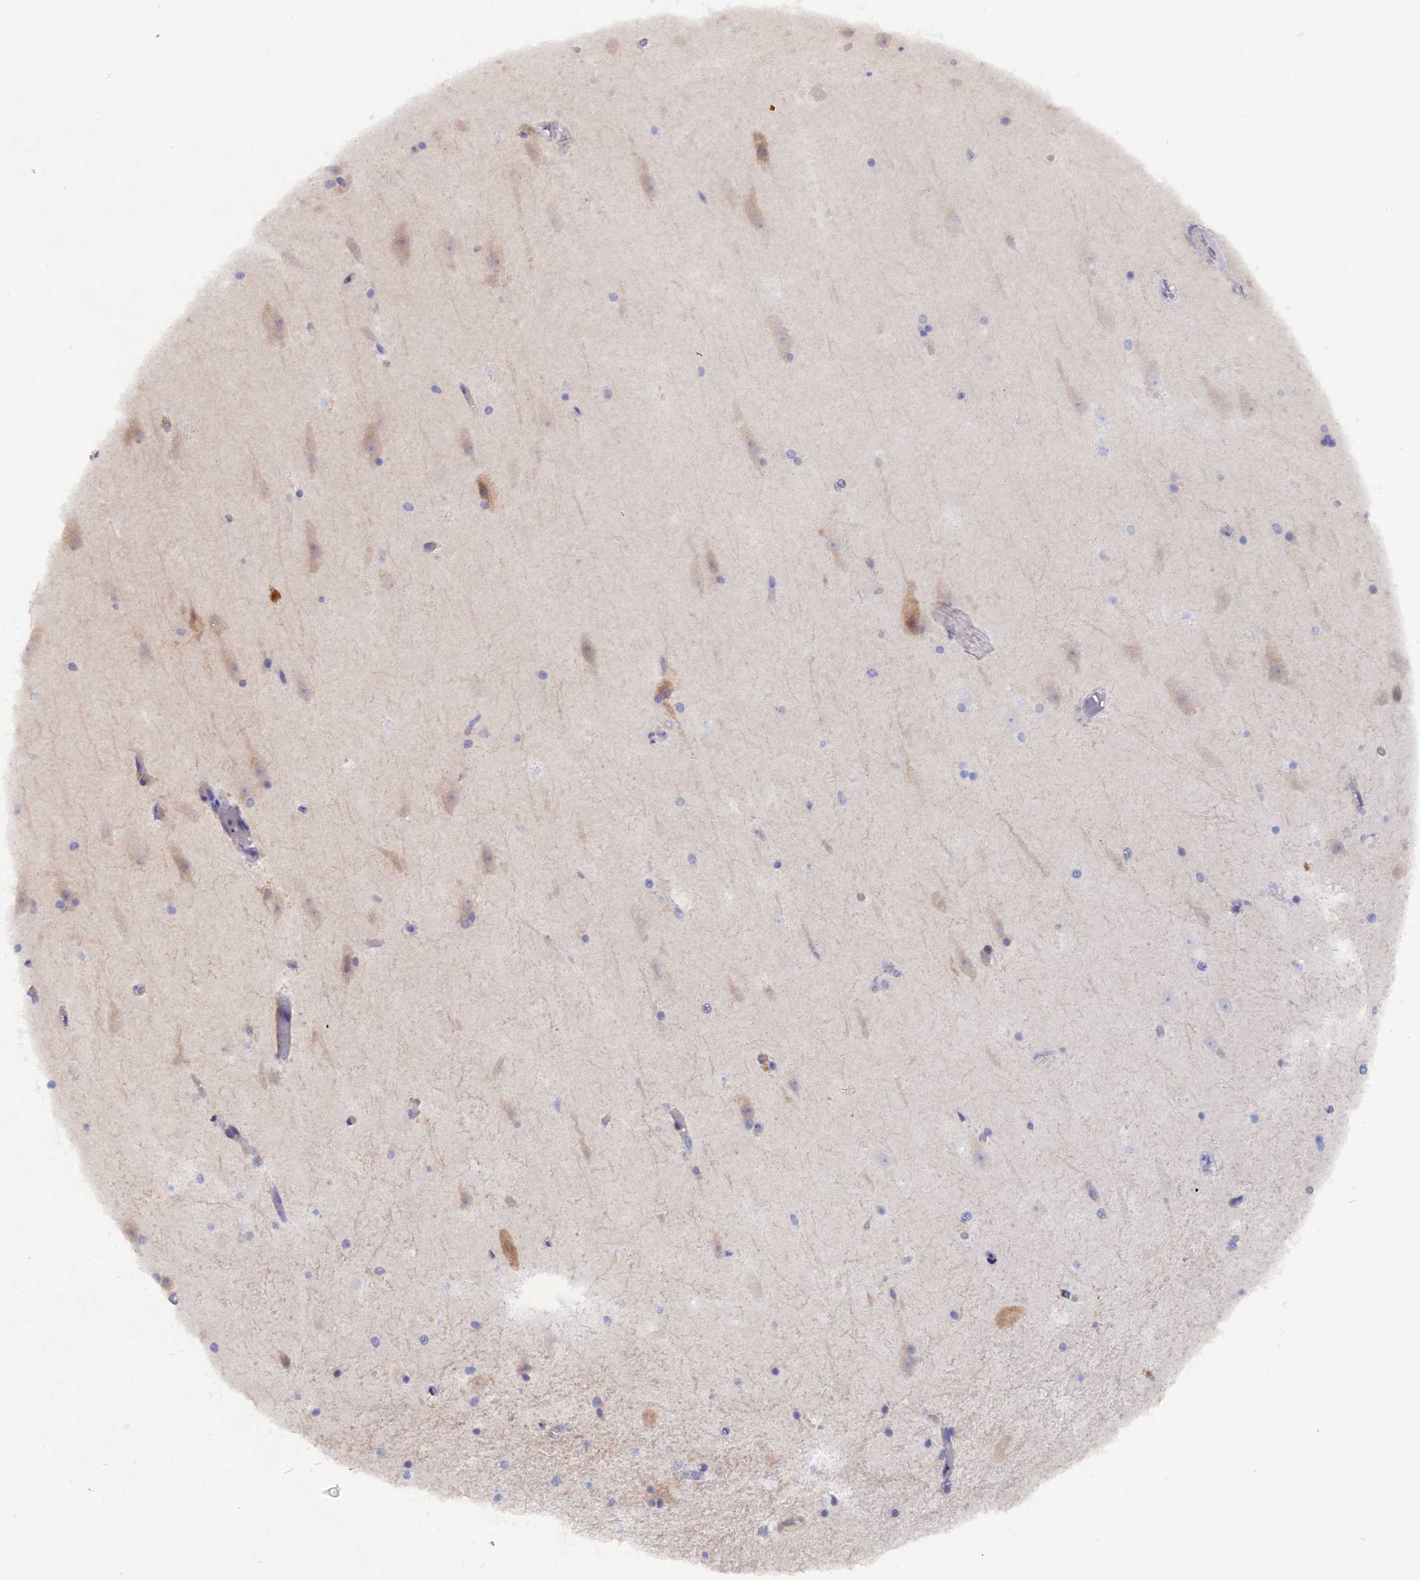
{"staining": {"intensity": "negative", "quantity": "none", "location": "none"}, "tissue": "hippocampus", "cell_type": "Glial cells", "image_type": "normal", "snomed": [{"axis": "morphology", "description": "Normal tissue, NOS"}, {"axis": "topography", "description": "Hippocampus"}], "caption": "A histopathology image of human hippocampus is negative for staining in glial cells. (IHC, brightfield microscopy, high magnification).", "gene": "DACT3", "patient": {"sex": "female", "age": 52}}